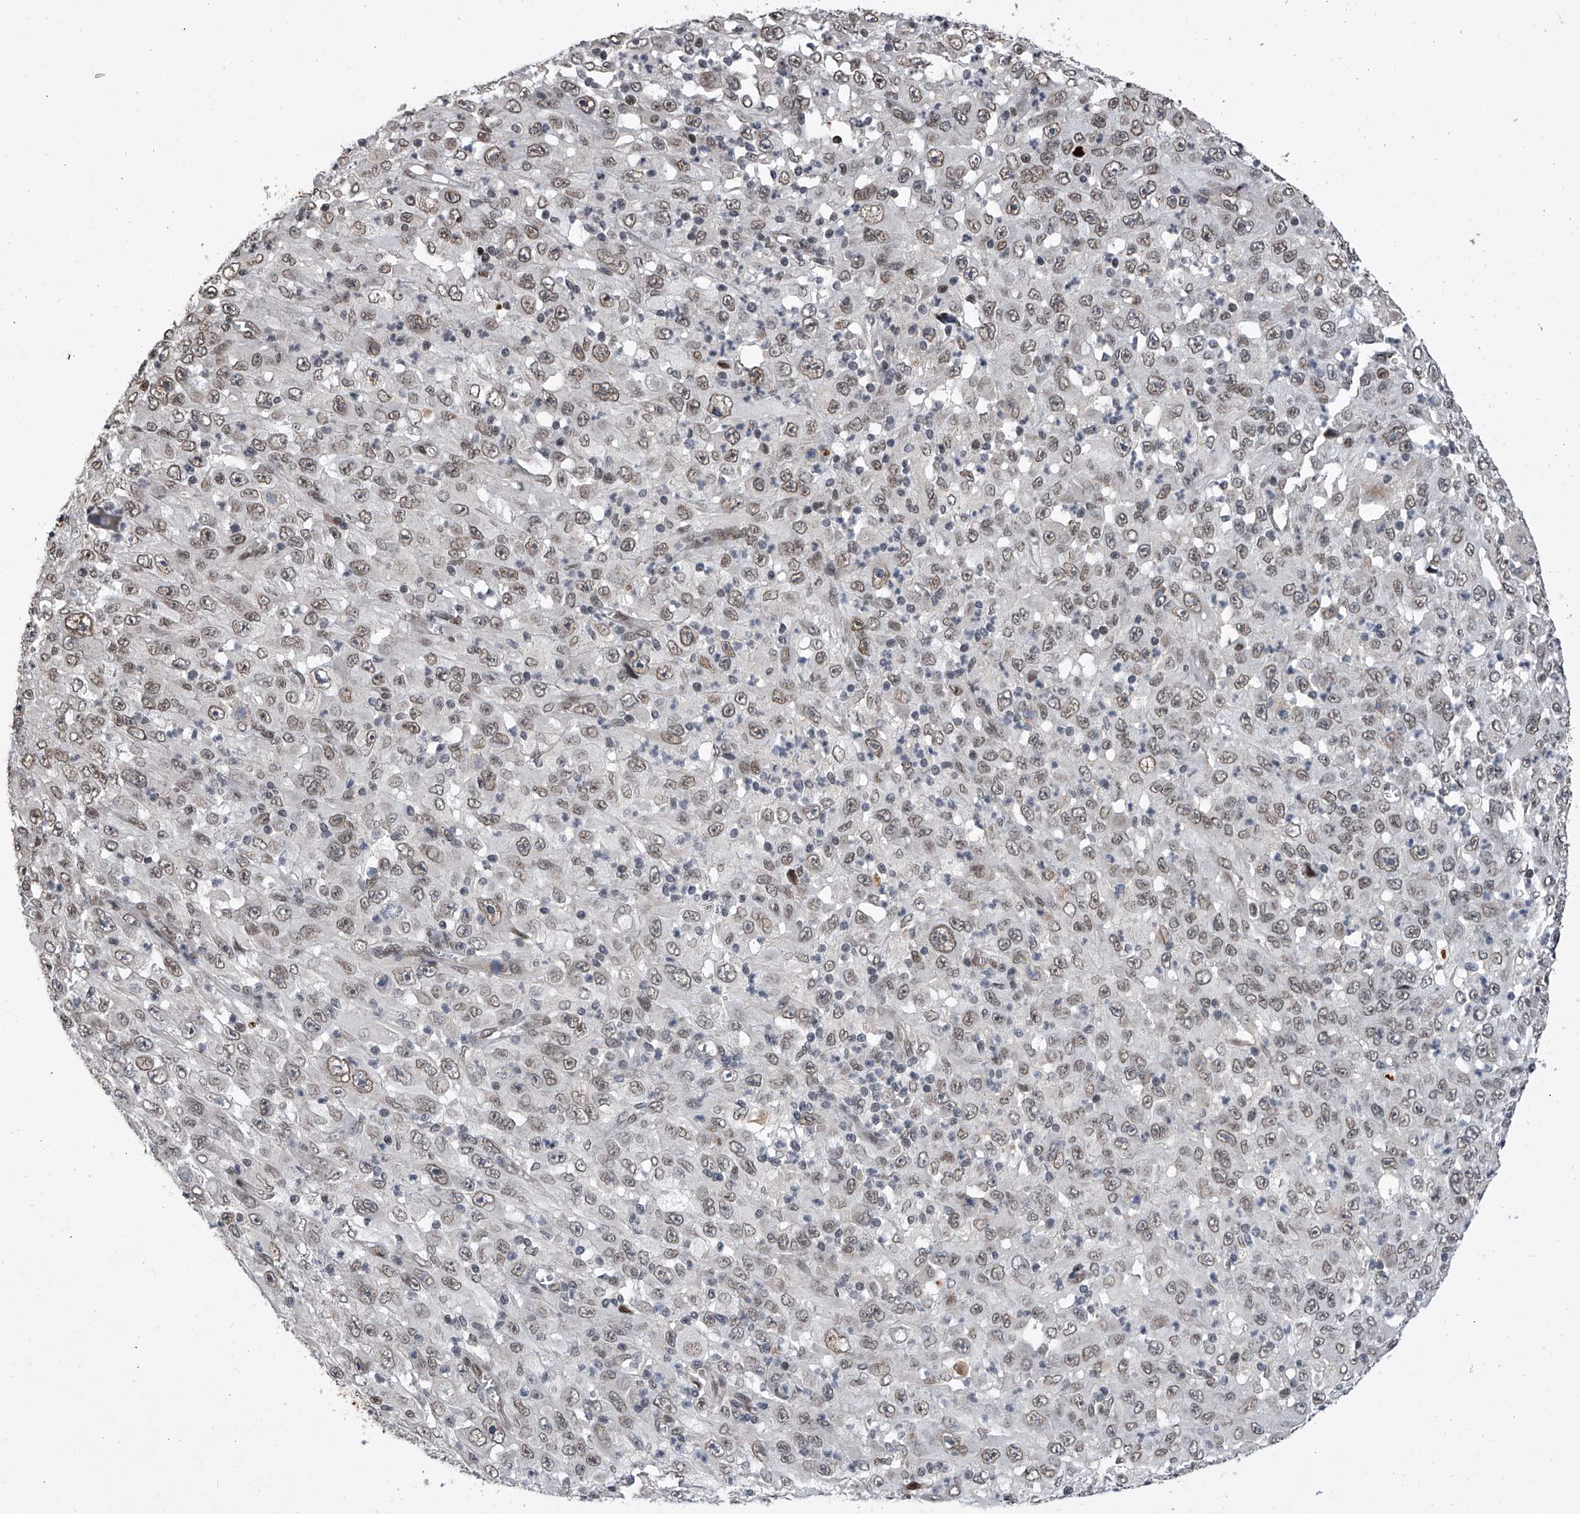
{"staining": {"intensity": "weak", "quantity": "25%-75%", "location": "nuclear"}, "tissue": "melanoma", "cell_type": "Tumor cells", "image_type": "cancer", "snomed": [{"axis": "morphology", "description": "Malignant melanoma, Metastatic site"}, {"axis": "topography", "description": "Skin"}], "caption": "Immunohistochemical staining of melanoma demonstrates weak nuclear protein positivity in approximately 25%-75% of tumor cells.", "gene": "ZNF426", "patient": {"sex": "female", "age": 56}}